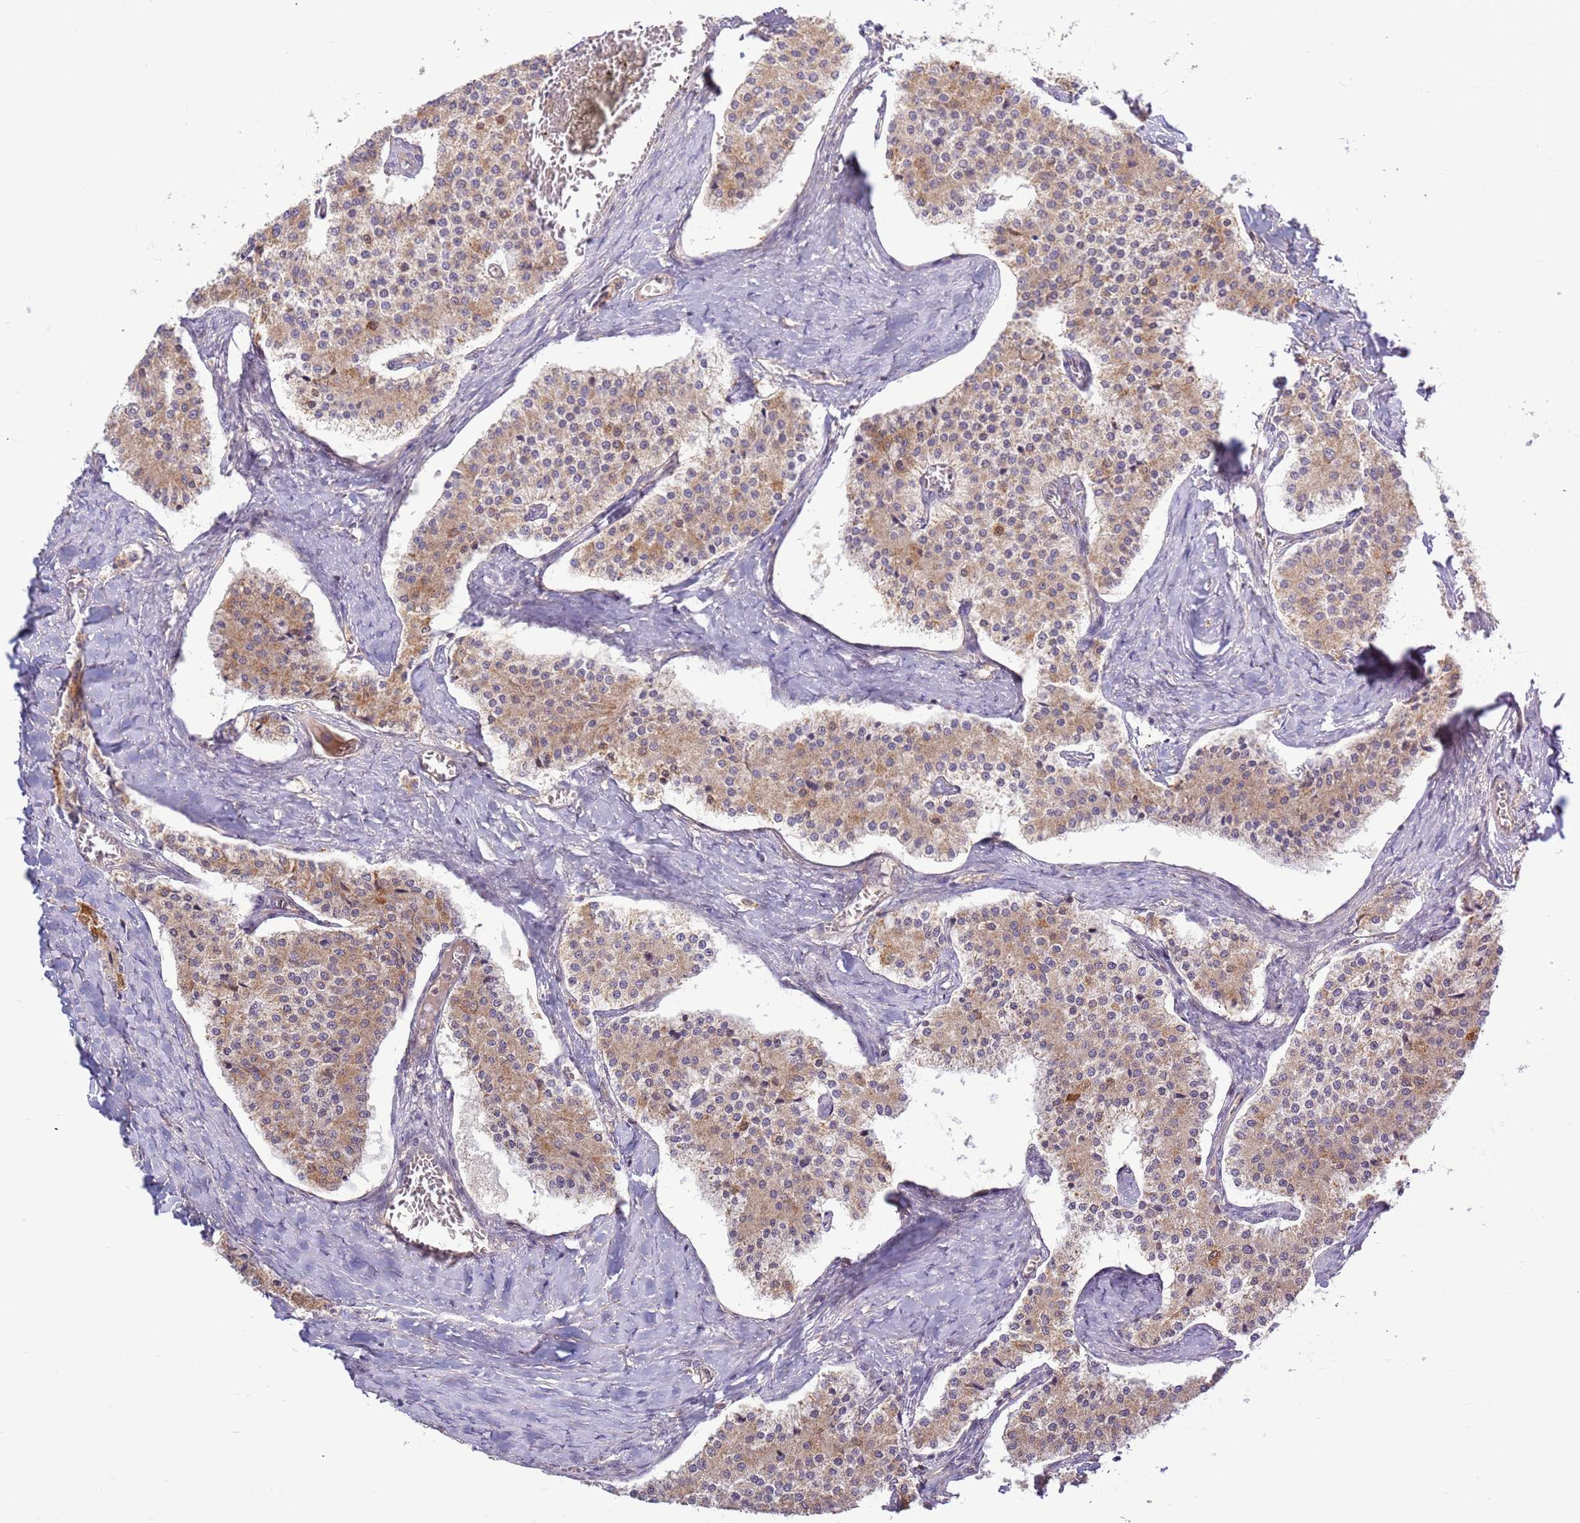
{"staining": {"intensity": "moderate", "quantity": "25%-75%", "location": "cytoplasmic/membranous"}, "tissue": "carcinoid", "cell_type": "Tumor cells", "image_type": "cancer", "snomed": [{"axis": "morphology", "description": "Carcinoid, malignant, NOS"}, {"axis": "topography", "description": "Colon"}], "caption": "The micrograph demonstrates immunohistochemical staining of carcinoid (malignant). There is moderate cytoplasmic/membranous positivity is identified in about 25%-75% of tumor cells.", "gene": "EVA1B", "patient": {"sex": "female", "age": 52}}